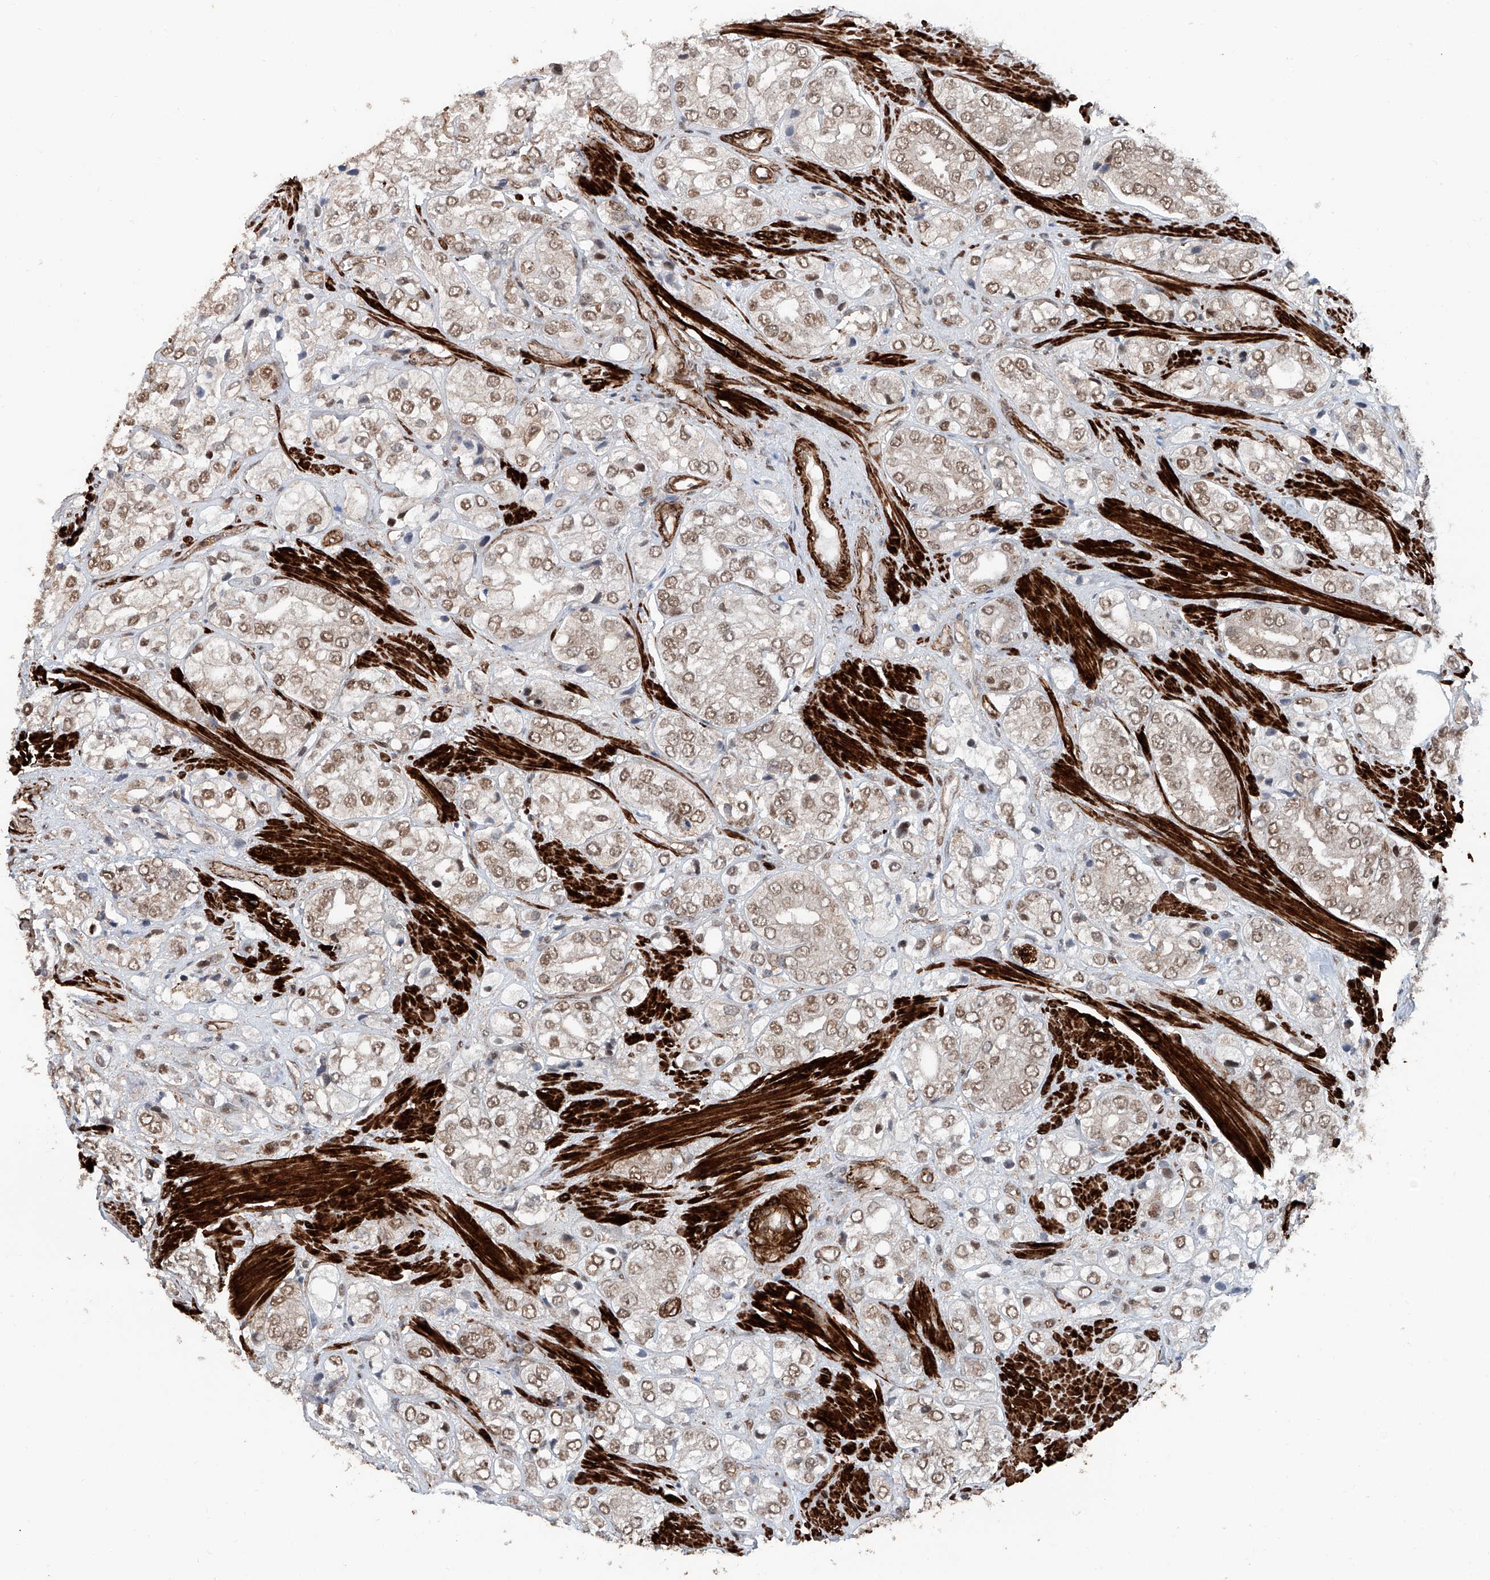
{"staining": {"intensity": "moderate", "quantity": ">75%", "location": "nuclear"}, "tissue": "prostate cancer", "cell_type": "Tumor cells", "image_type": "cancer", "snomed": [{"axis": "morphology", "description": "Adenocarcinoma, High grade"}, {"axis": "topography", "description": "Prostate"}], "caption": "Immunohistochemical staining of human prostate cancer reveals moderate nuclear protein expression in approximately >75% of tumor cells. (IHC, brightfield microscopy, high magnification).", "gene": "SDE2", "patient": {"sex": "male", "age": 50}}